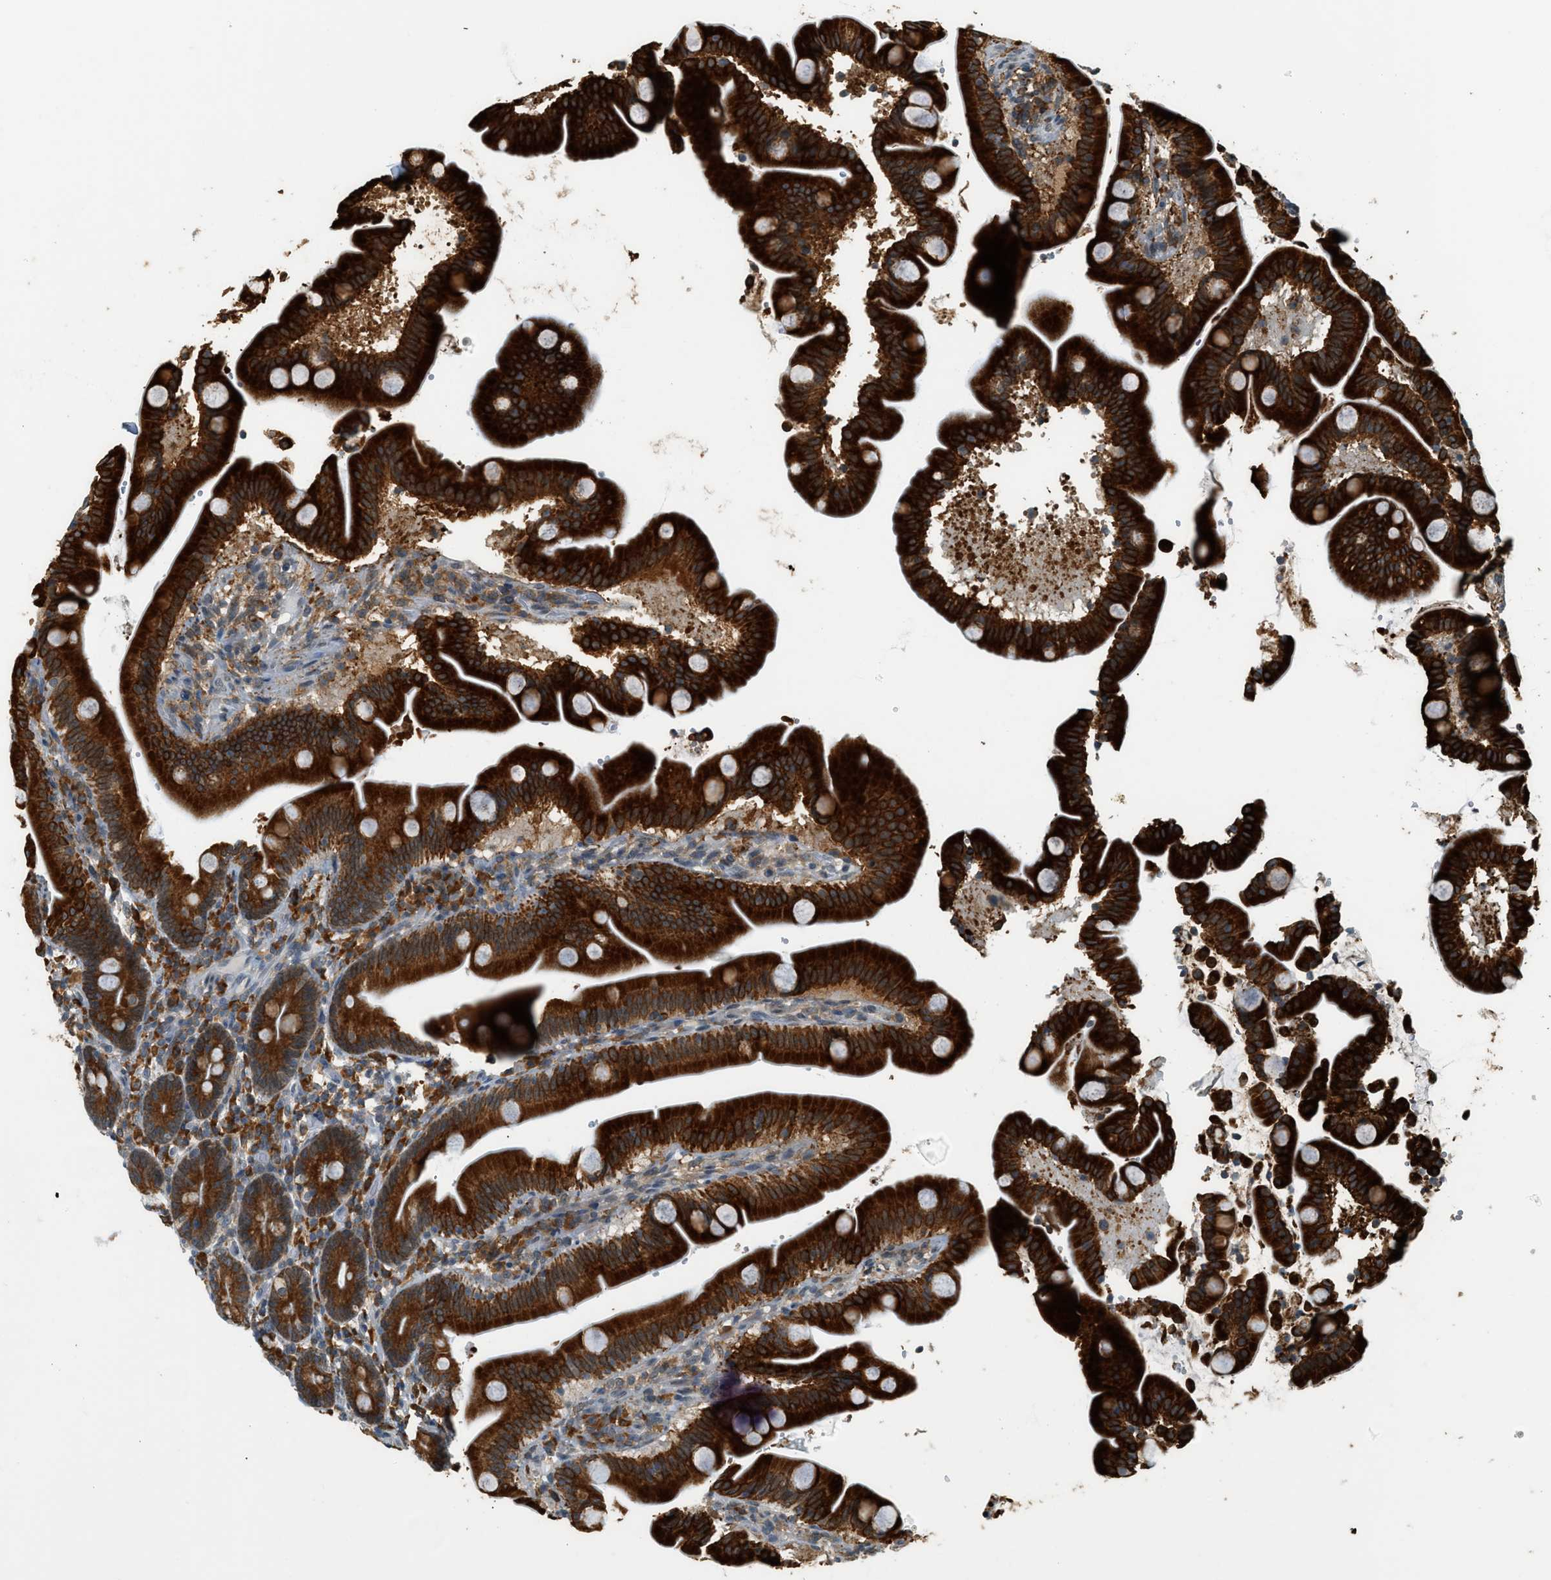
{"staining": {"intensity": "strong", "quantity": ">75%", "location": "cytoplasmic/membranous"}, "tissue": "duodenum", "cell_type": "Glandular cells", "image_type": "normal", "snomed": [{"axis": "morphology", "description": "Normal tissue, NOS"}, {"axis": "topography", "description": "Duodenum"}], "caption": "Duodenum stained with a brown dye displays strong cytoplasmic/membranous positive staining in approximately >75% of glandular cells.", "gene": "SEMA4D", "patient": {"sex": "male", "age": 54}}